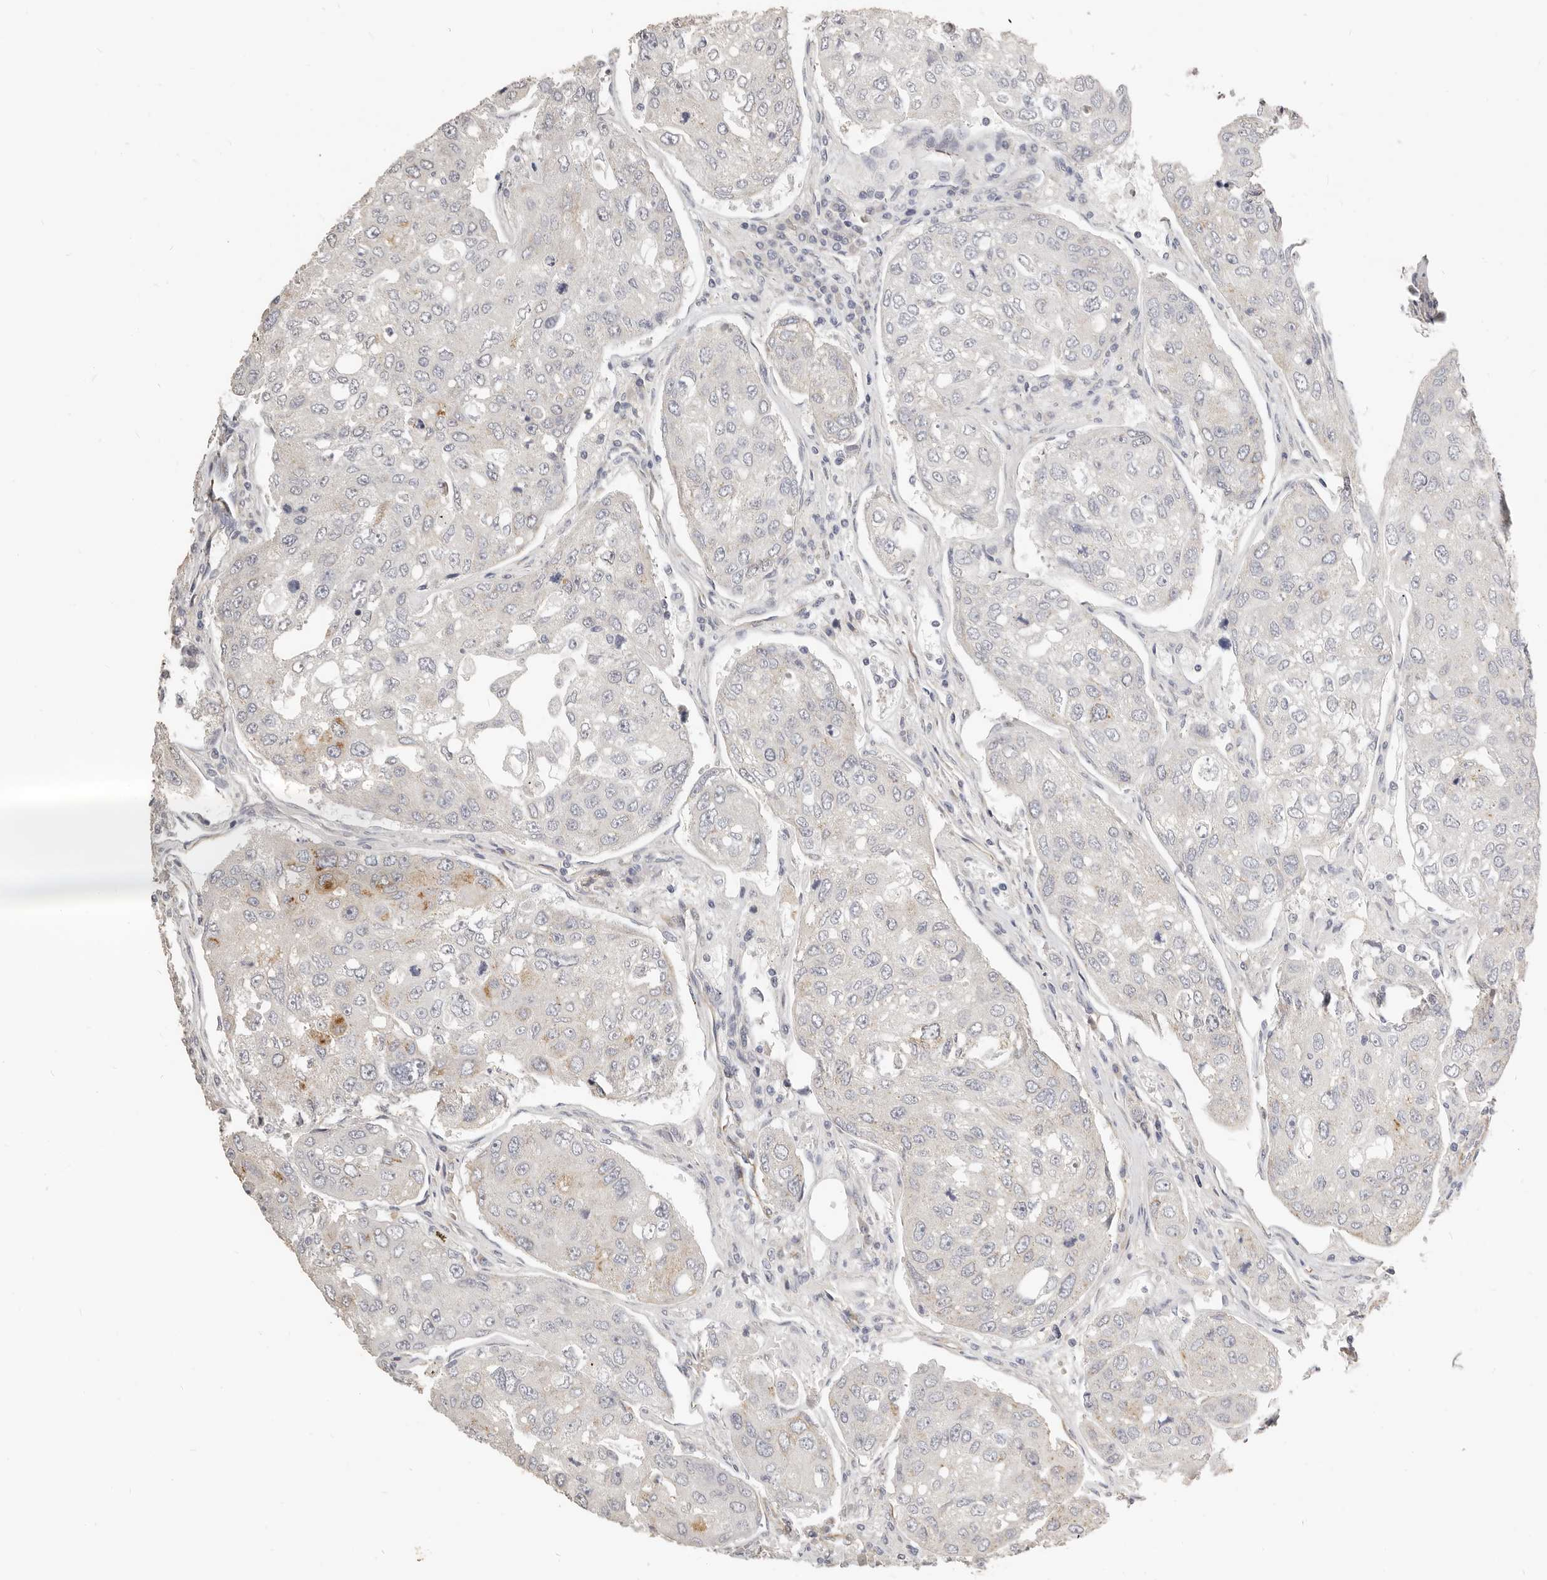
{"staining": {"intensity": "negative", "quantity": "none", "location": "none"}, "tissue": "urothelial cancer", "cell_type": "Tumor cells", "image_type": "cancer", "snomed": [{"axis": "morphology", "description": "Urothelial carcinoma, High grade"}, {"axis": "topography", "description": "Lymph node"}, {"axis": "topography", "description": "Urinary bladder"}], "caption": "Urothelial cancer was stained to show a protein in brown. There is no significant positivity in tumor cells.", "gene": "RABAC1", "patient": {"sex": "male", "age": 51}}